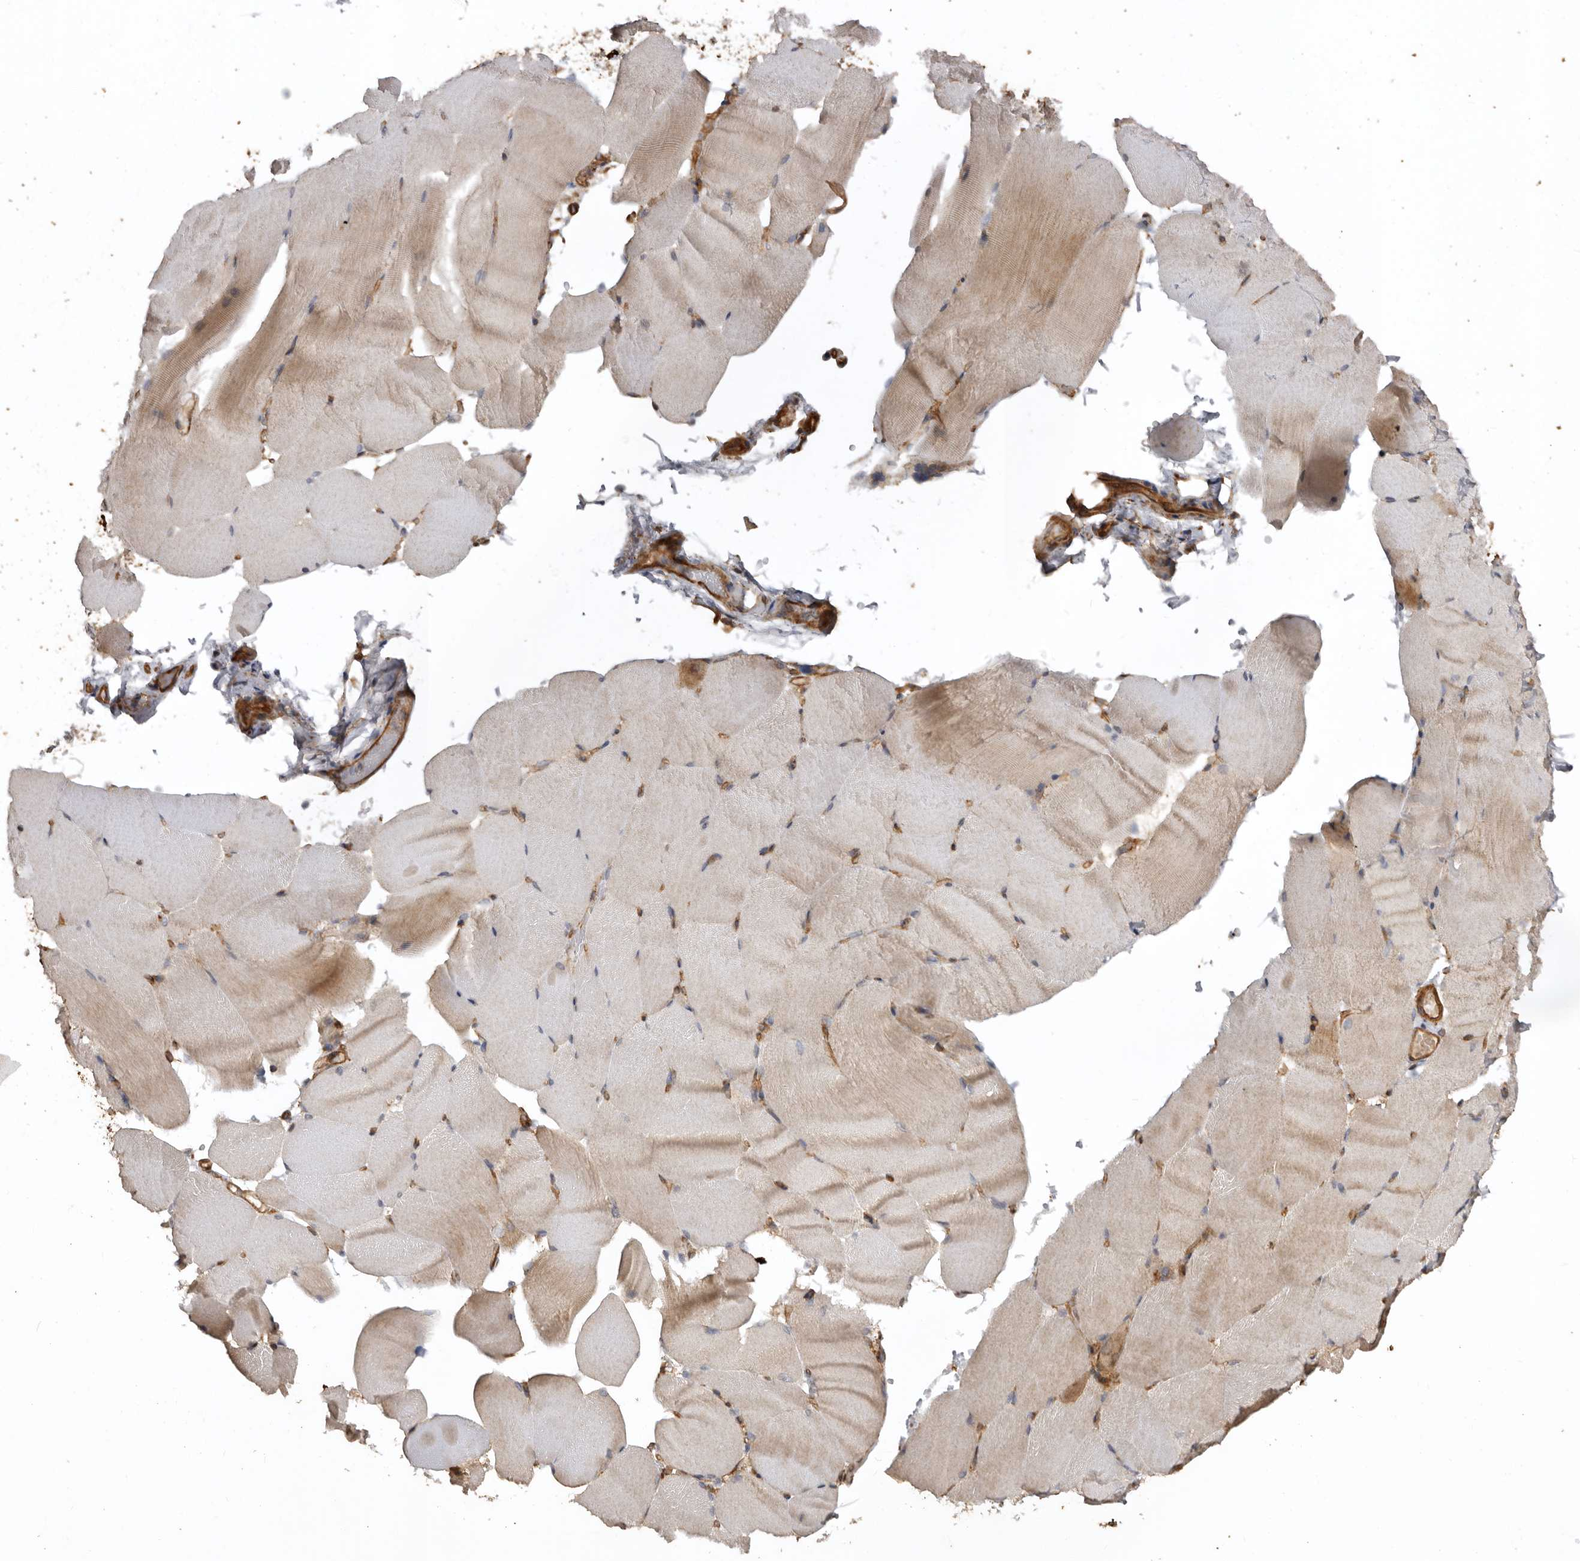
{"staining": {"intensity": "weak", "quantity": "25%-75%", "location": "cytoplasmic/membranous"}, "tissue": "skeletal muscle", "cell_type": "Myocytes", "image_type": "normal", "snomed": [{"axis": "morphology", "description": "Normal tissue, NOS"}, {"axis": "topography", "description": "Skeletal muscle"}, {"axis": "topography", "description": "Parathyroid gland"}], "caption": "The photomicrograph reveals immunohistochemical staining of benign skeletal muscle. There is weak cytoplasmic/membranous staining is appreciated in approximately 25%-75% of myocytes. The protein of interest is stained brown, and the nuclei are stained in blue (DAB IHC with brightfield microscopy, high magnification).", "gene": "EXOC3L1", "patient": {"sex": "female", "age": 37}}